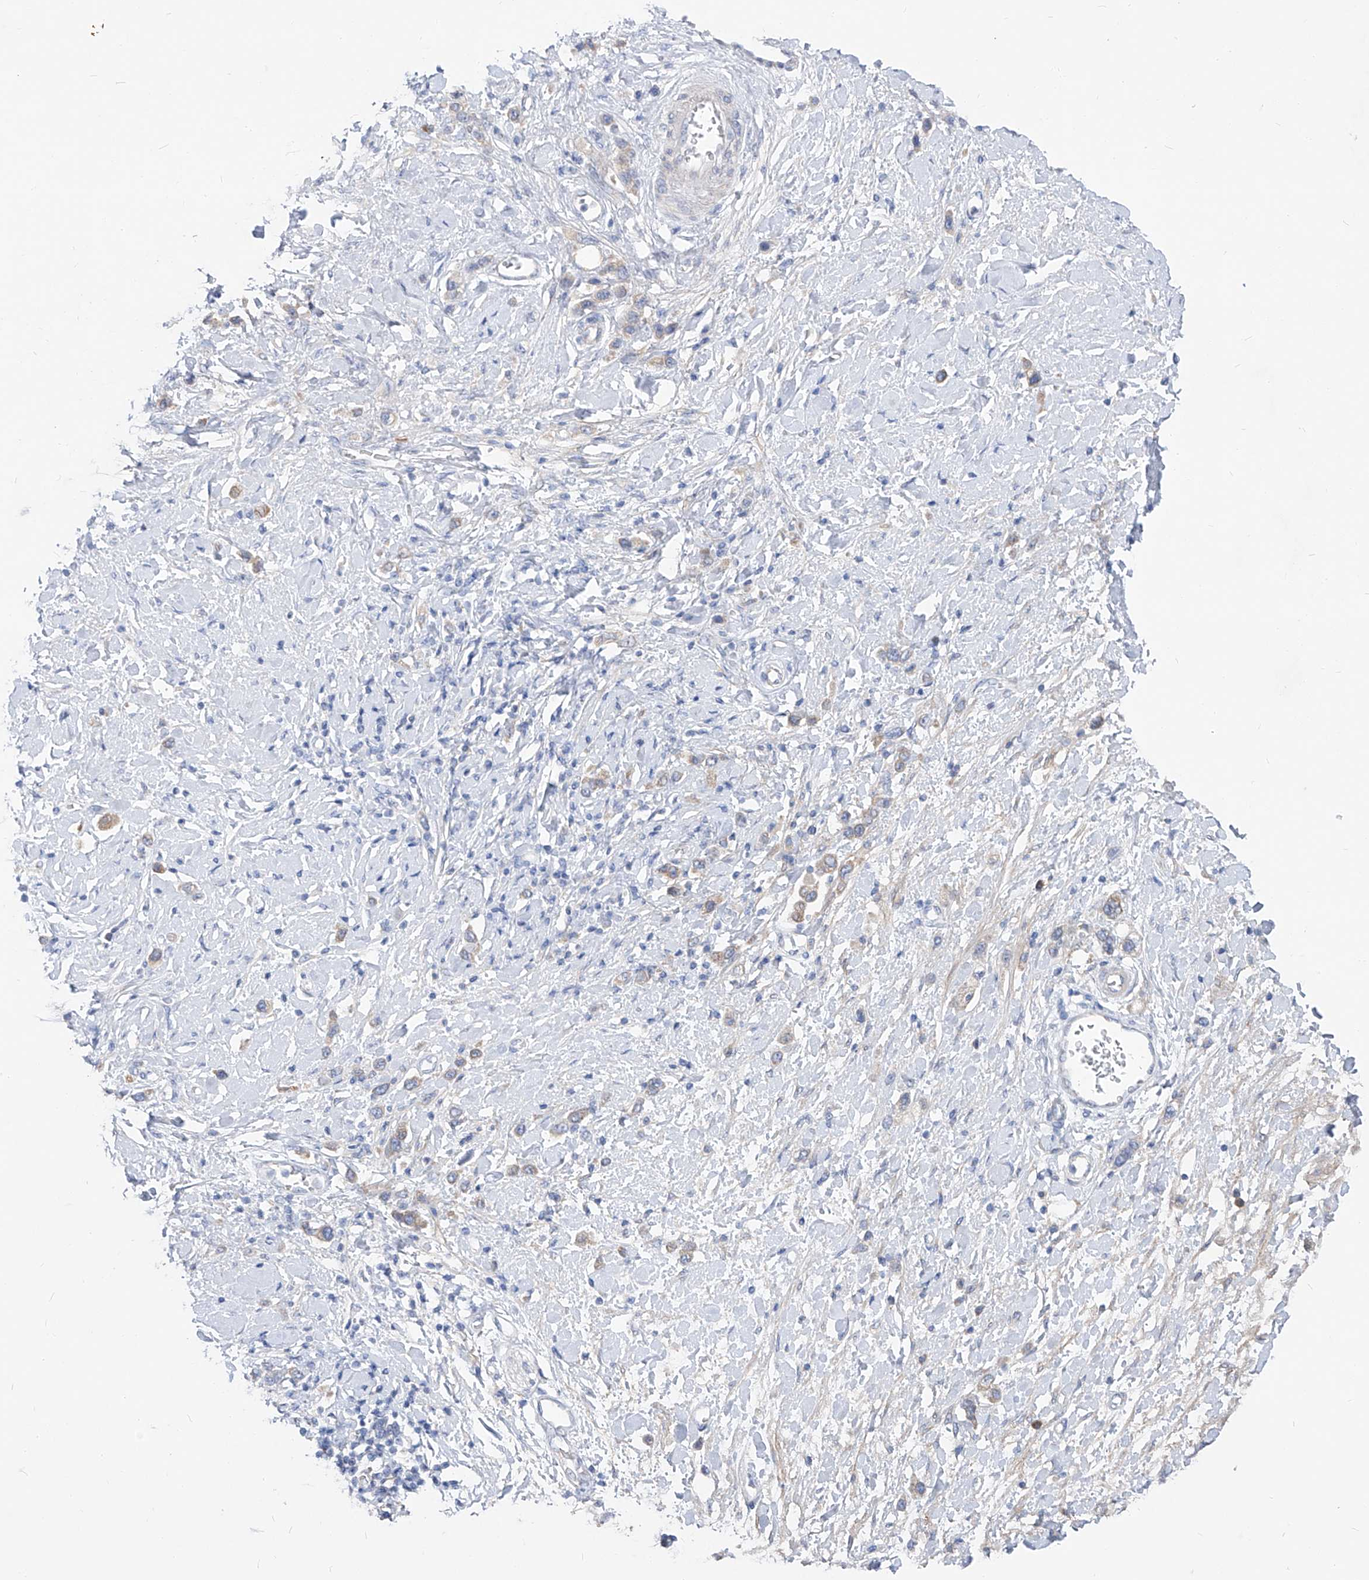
{"staining": {"intensity": "negative", "quantity": "none", "location": "none"}, "tissue": "stomach cancer", "cell_type": "Tumor cells", "image_type": "cancer", "snomed": [{"axis": "morphology", "description": "Adenocarcinoma, NOS"}, {"axis": "topography", "description": "Stomach"}], "caption": "Tumor cells are negative for protein expression in human stomach cancer. (Stains: DAB IHC with hematoxylin counter stain, Microscopy: brightfield microscopy at high magnification).", "gene": "UFL1", "patient": {"sex": "female", "age": 65}}